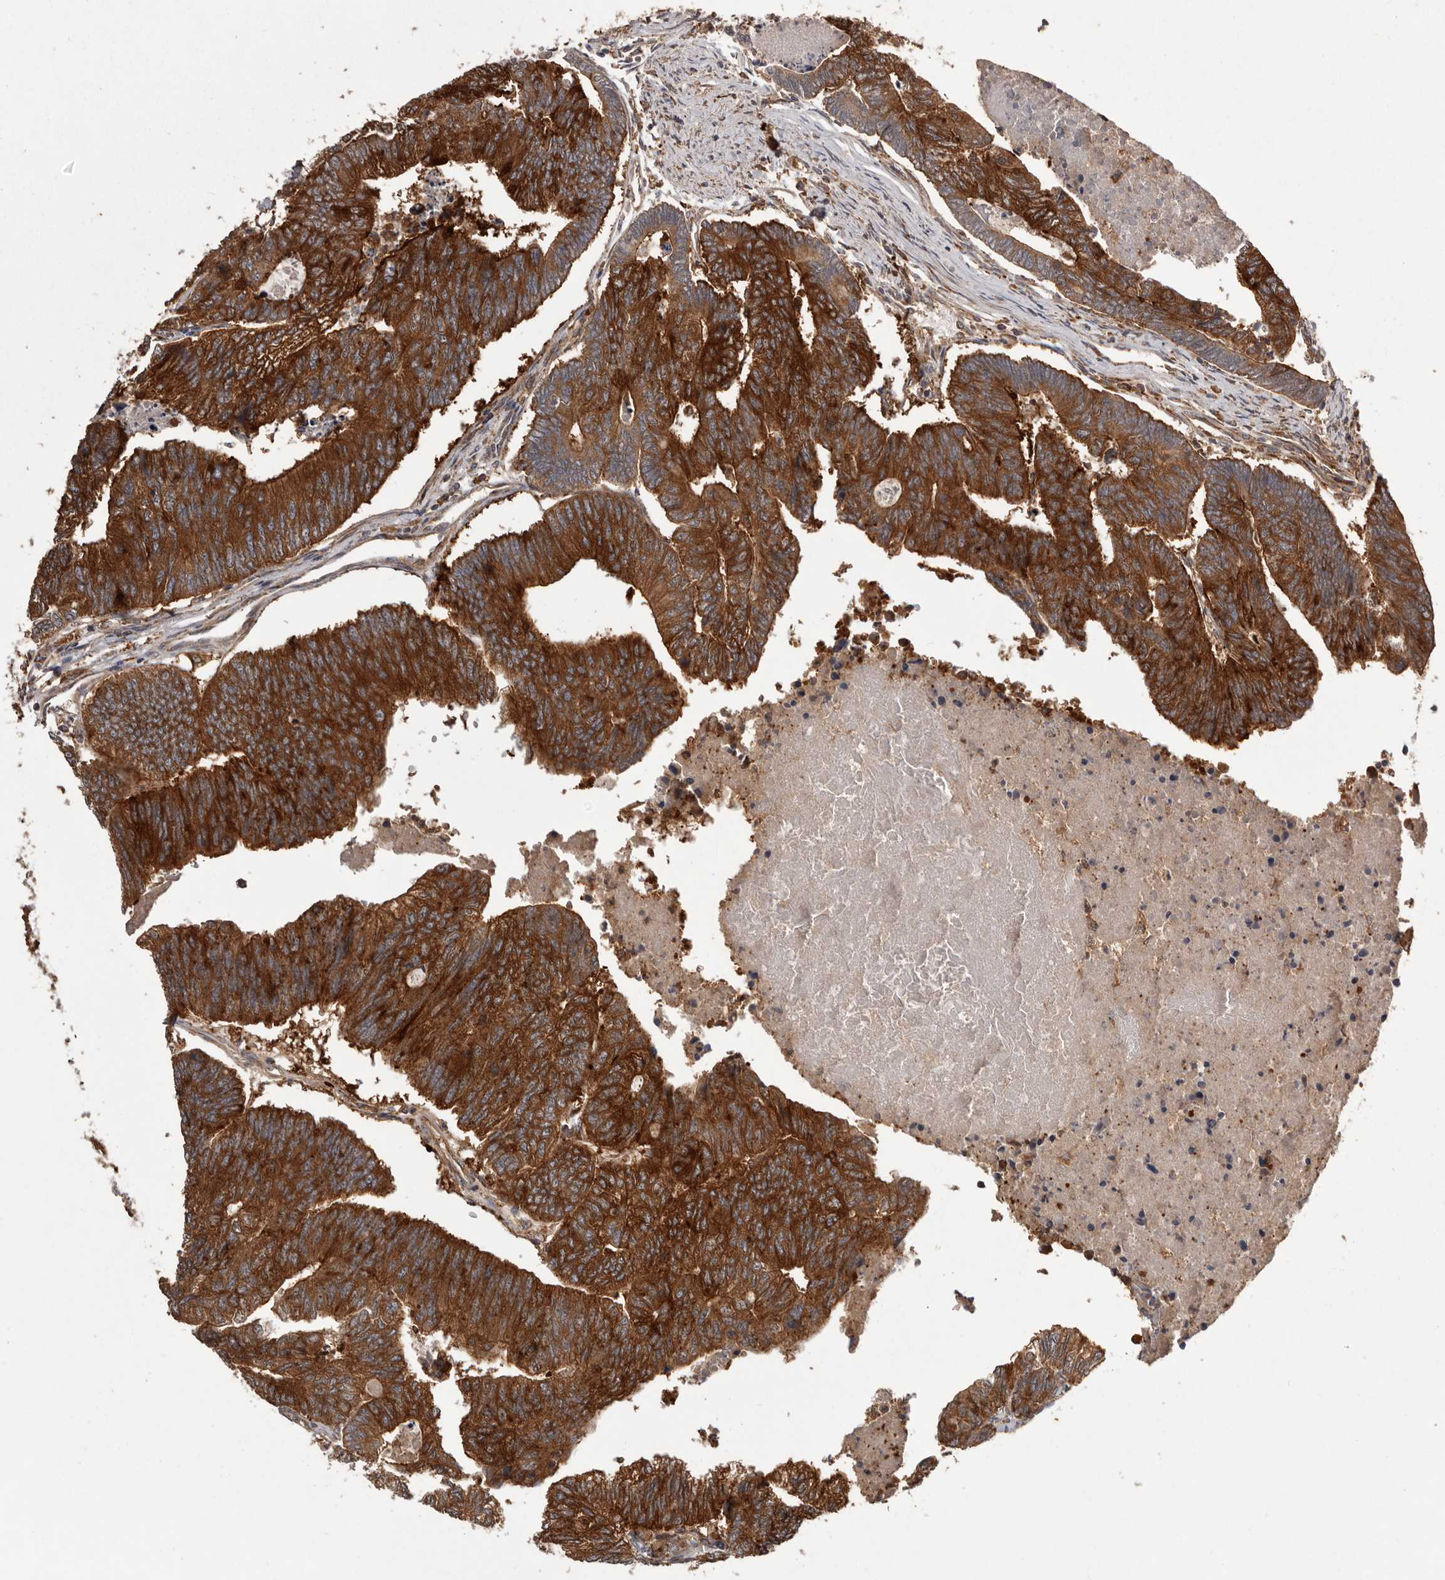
{"staining": {"intensity": "strong", "quantity": ">75%", "location": "cytoplasmic/membranous"}, "tissue": "colorectal cancer", "cell_type": "Tumor cells", "image_type": "cancer", "snomed": [{"axis": "morphology", "description": "Adenocarcinoma, NOS"}, {"axis": "topography", "description": "Colon"}], "caption": "A histopathology image of colorectal cancer stained for a protein exhibits strong cytoplasmic/membranous brown staining in tumor cells.", "gene": "SLC22A3", "patient": {"sex": "female", "age": 67}}